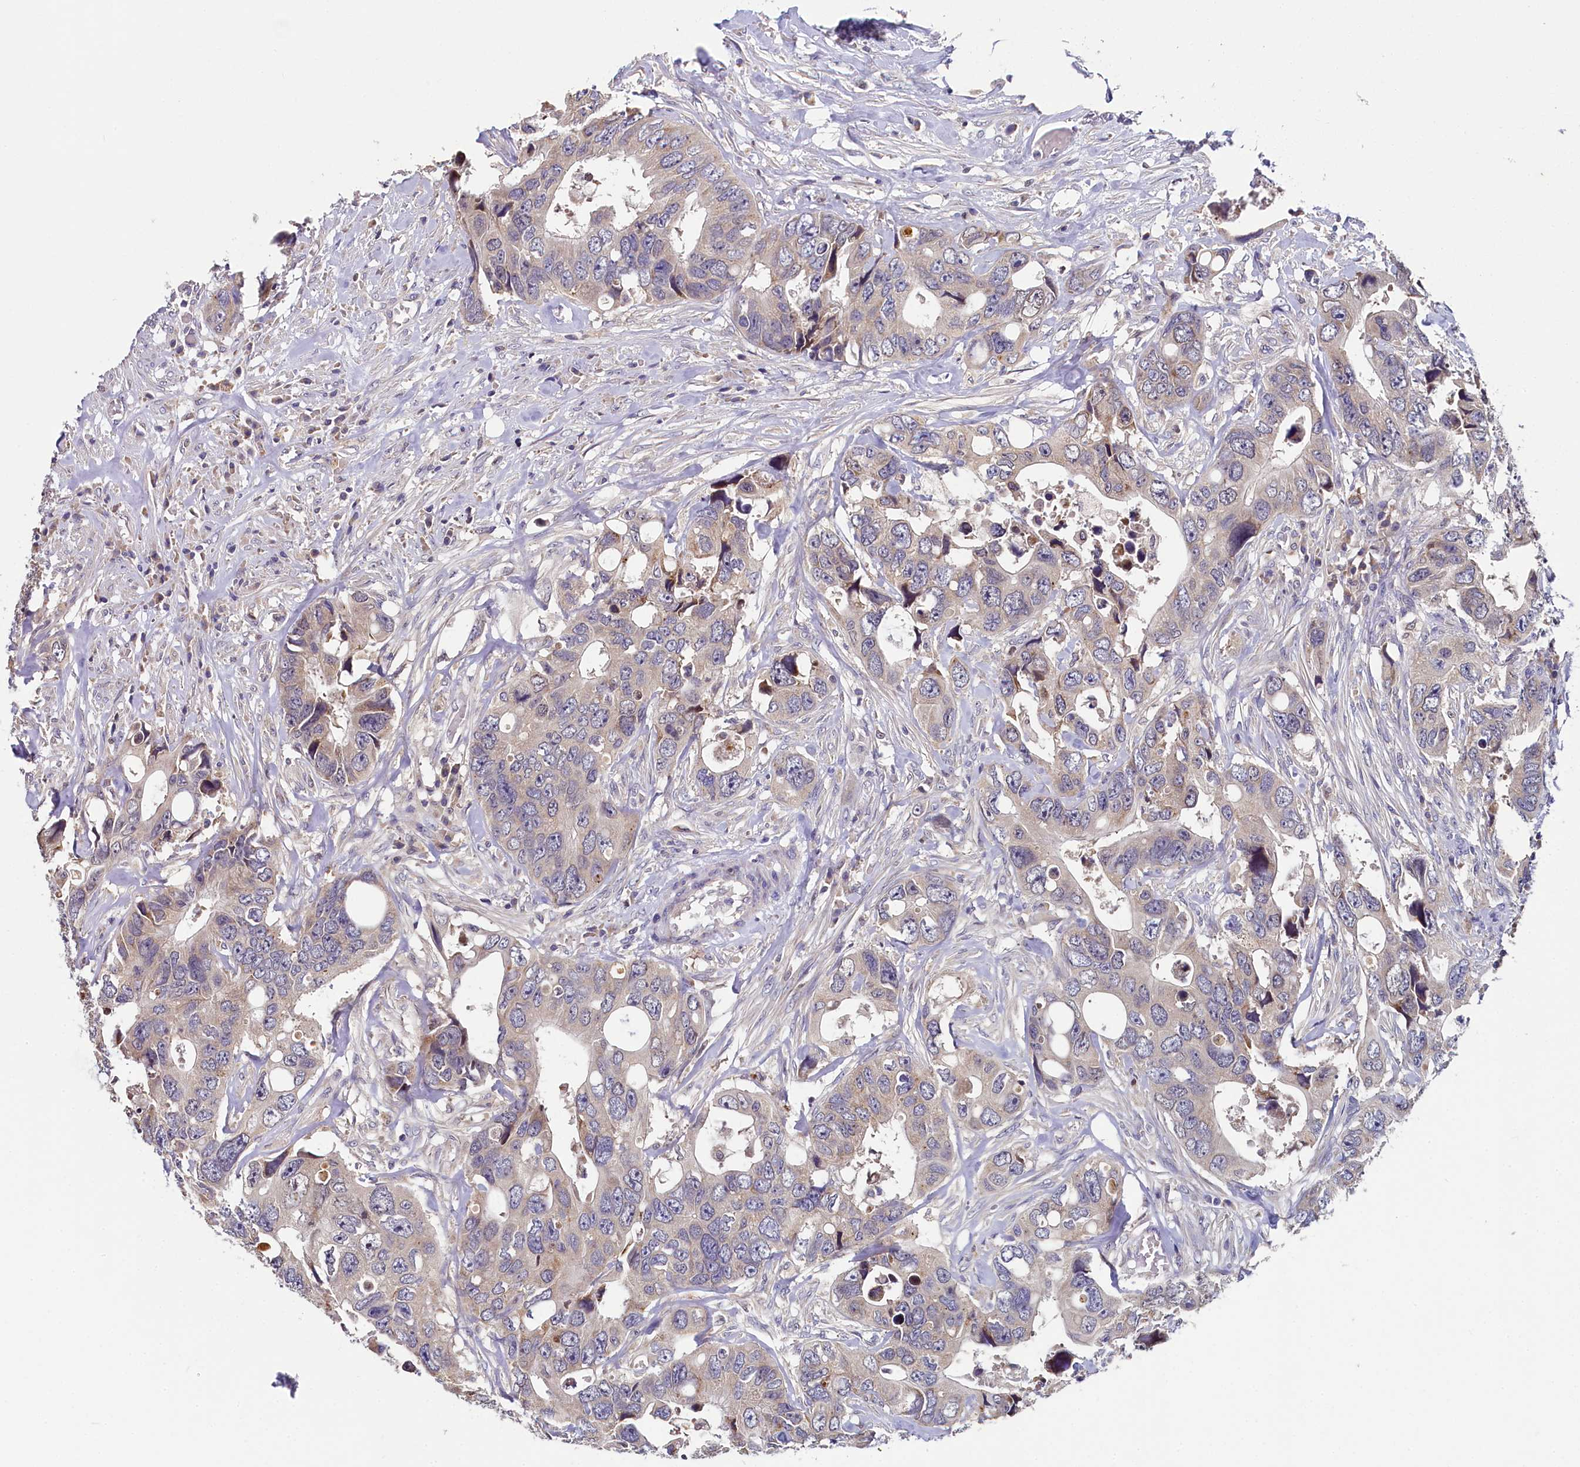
{"staining": {"intensity": "weak", "quantity": "25%-75%", "location": "cytoplasmic/membranous"}, "tissue": "colorectal cancer", "cell_type": "Tumor cells", "image_type": "cancer", "snomed": [{"axis": "morphology", "description": "Adenocarcinoma, NOS"}, {"axis": "topography", "description": "Rectum"}], "caption": "Protein staining displays weak cytoplasmic/membranous staining in approximately 25%-75% of tumor cells in colorectal adenocarcinoma.", "gene": "SPINK9", "patient": {"sex": "male", "age": 57}}